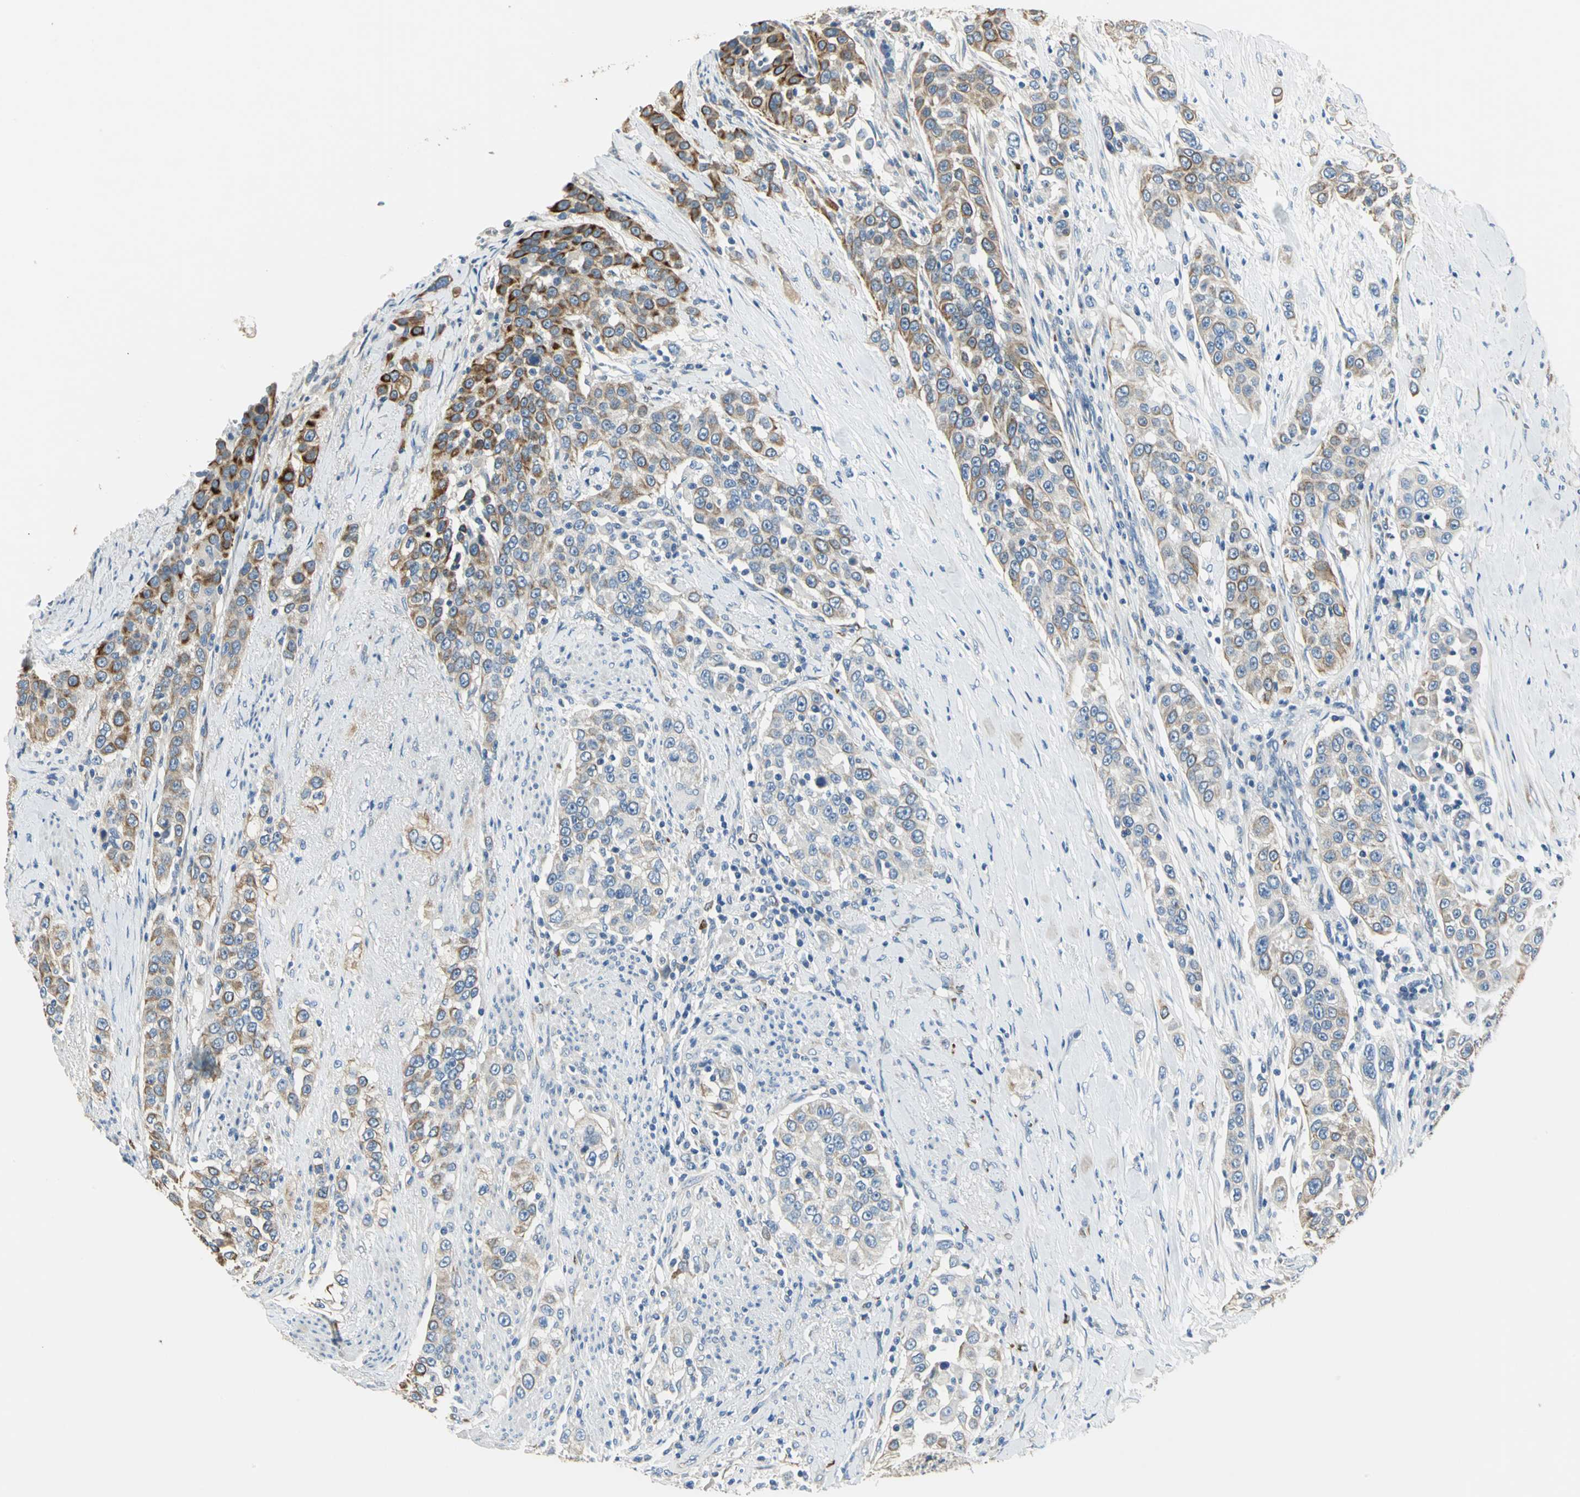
{"staining": {"intensity": "strong", "quantity": "25%-75%", "location": "cytoplasmic/membranous"}, "tissue": "urothelial cancer", "cell_type": "Tumor cells", "image_type": "cancer", "snomed": [{"axis": "morphology", "description": "Urothelial carcinoma, High grade"}, {"axis": "topography", "description": "Urinary bladder"}], "caption": "Immunohistochemical staining of human urothelial cancer displays high levels of strong cytoplasmic/membranous protein staining in about 25%-75% of tumor cells. Nuclei are stained in blue.", "gene": "B3GNT2", "patient": {"sex": "female", "age": 80}}